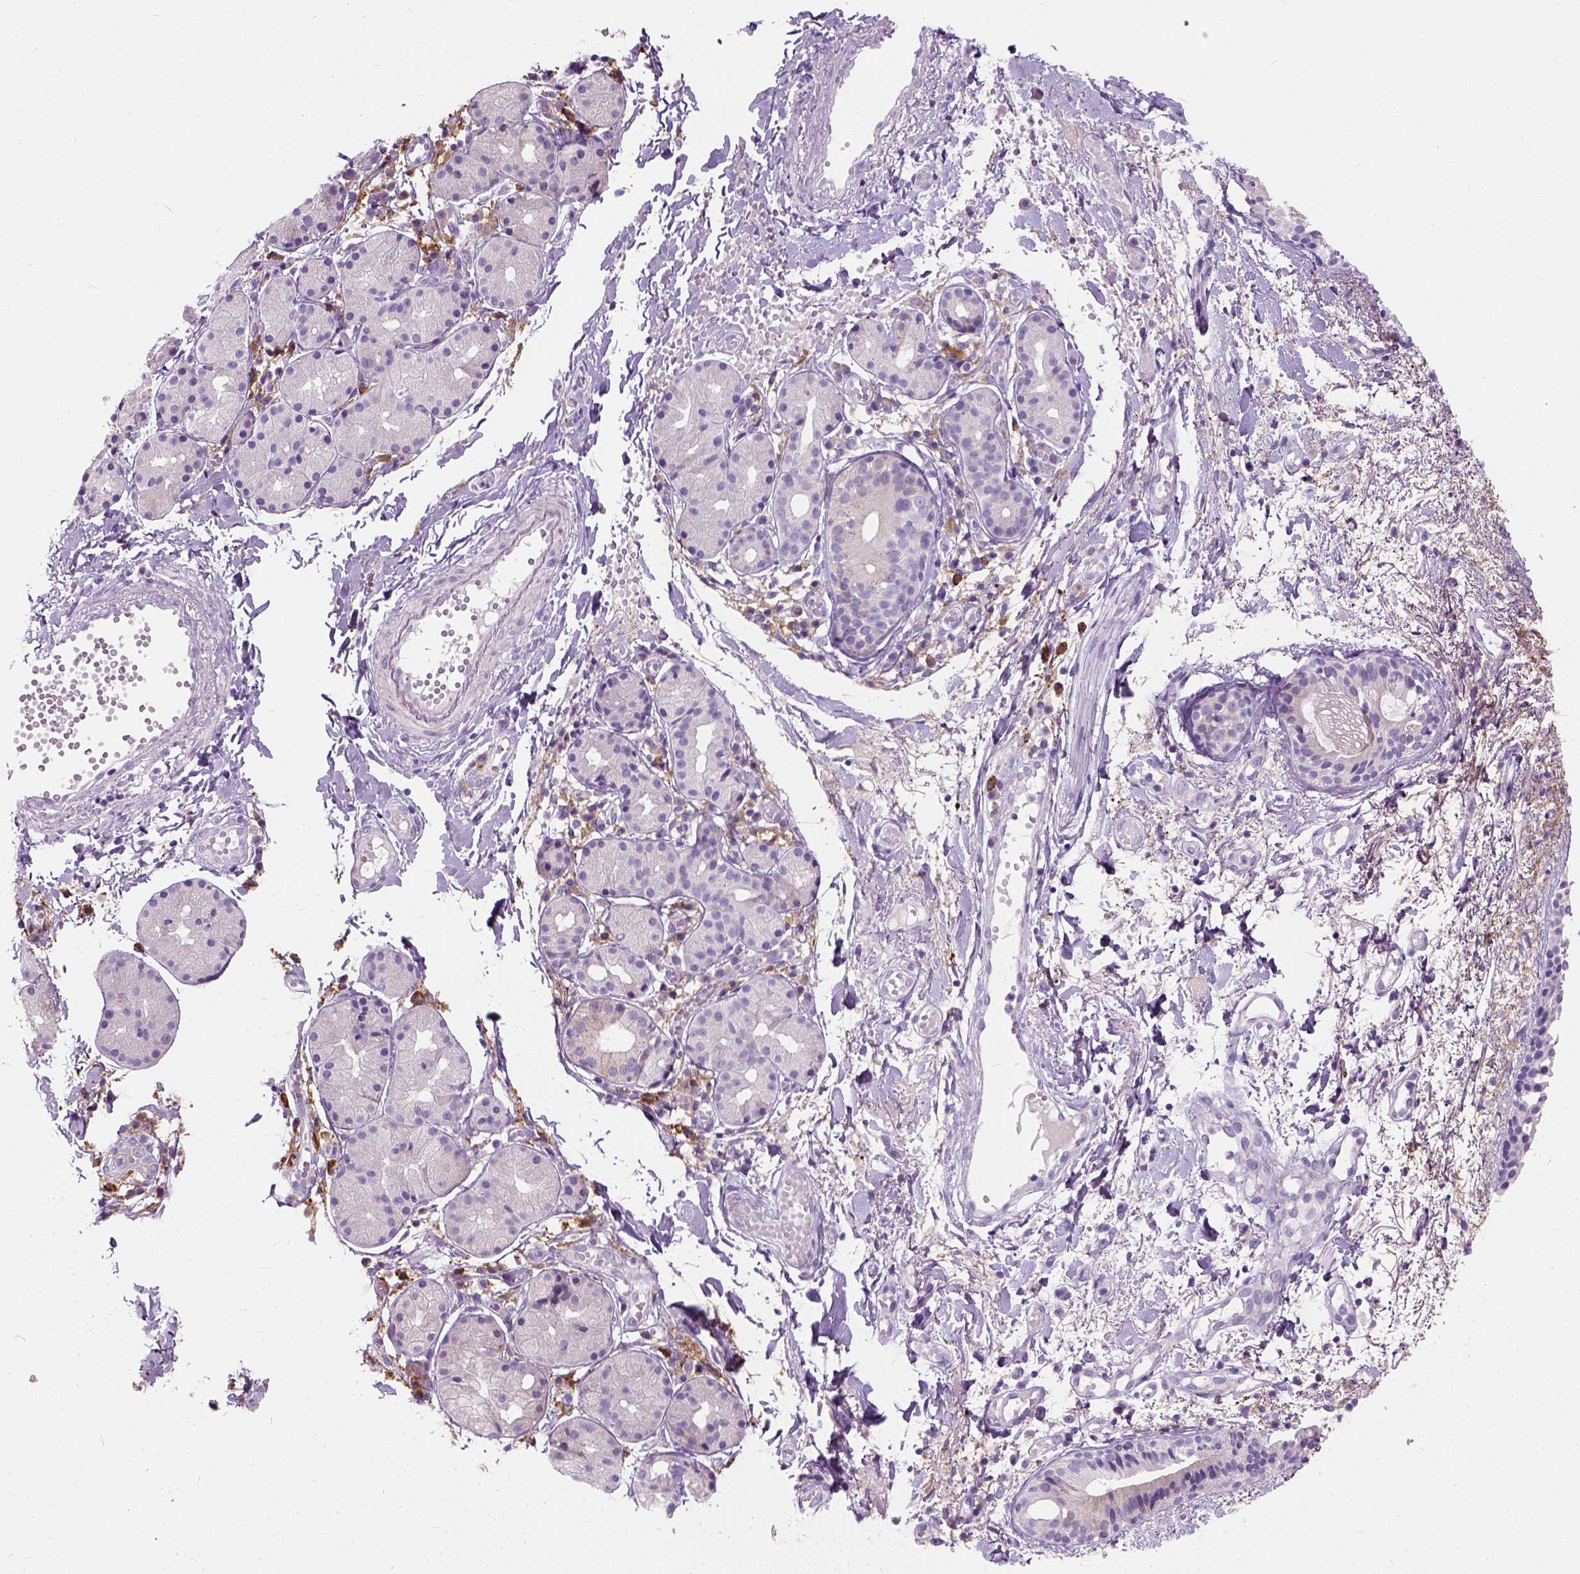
{"staining": {"intensity": "negative", "quantity": "none", "location": "none"}, "tissue": "nasopharynx", "cell_type": "Respiratory epithelial cells", "image_type": "normal", "snomed": [{"axis": "morphology", "description": "Normal tissue, NOS"}, {"axis": "morphology", "description": "Basal cell carcinoma"}, {"axis": "topography", "description": "Cartilage tissue"}, {"axis": "topography", "description": "Nasopharynx"}, {"axis": "topography", "description": "Oral tissue"}], "caption": "DAB (3,3'-diaminobenzidine) immunohistochemical staining of benign nasopharynx demonstrates no significant positivity in respiratory epithelial cells. Brightfield microscopy of immunohistochemistry stained with DAB (3,3'-diaminobenzidine) (brown) and hematoxylin (blue), captured at high magnification.", "gene": "TRIM72", "patient": {"sex": "female", "age": 77}}